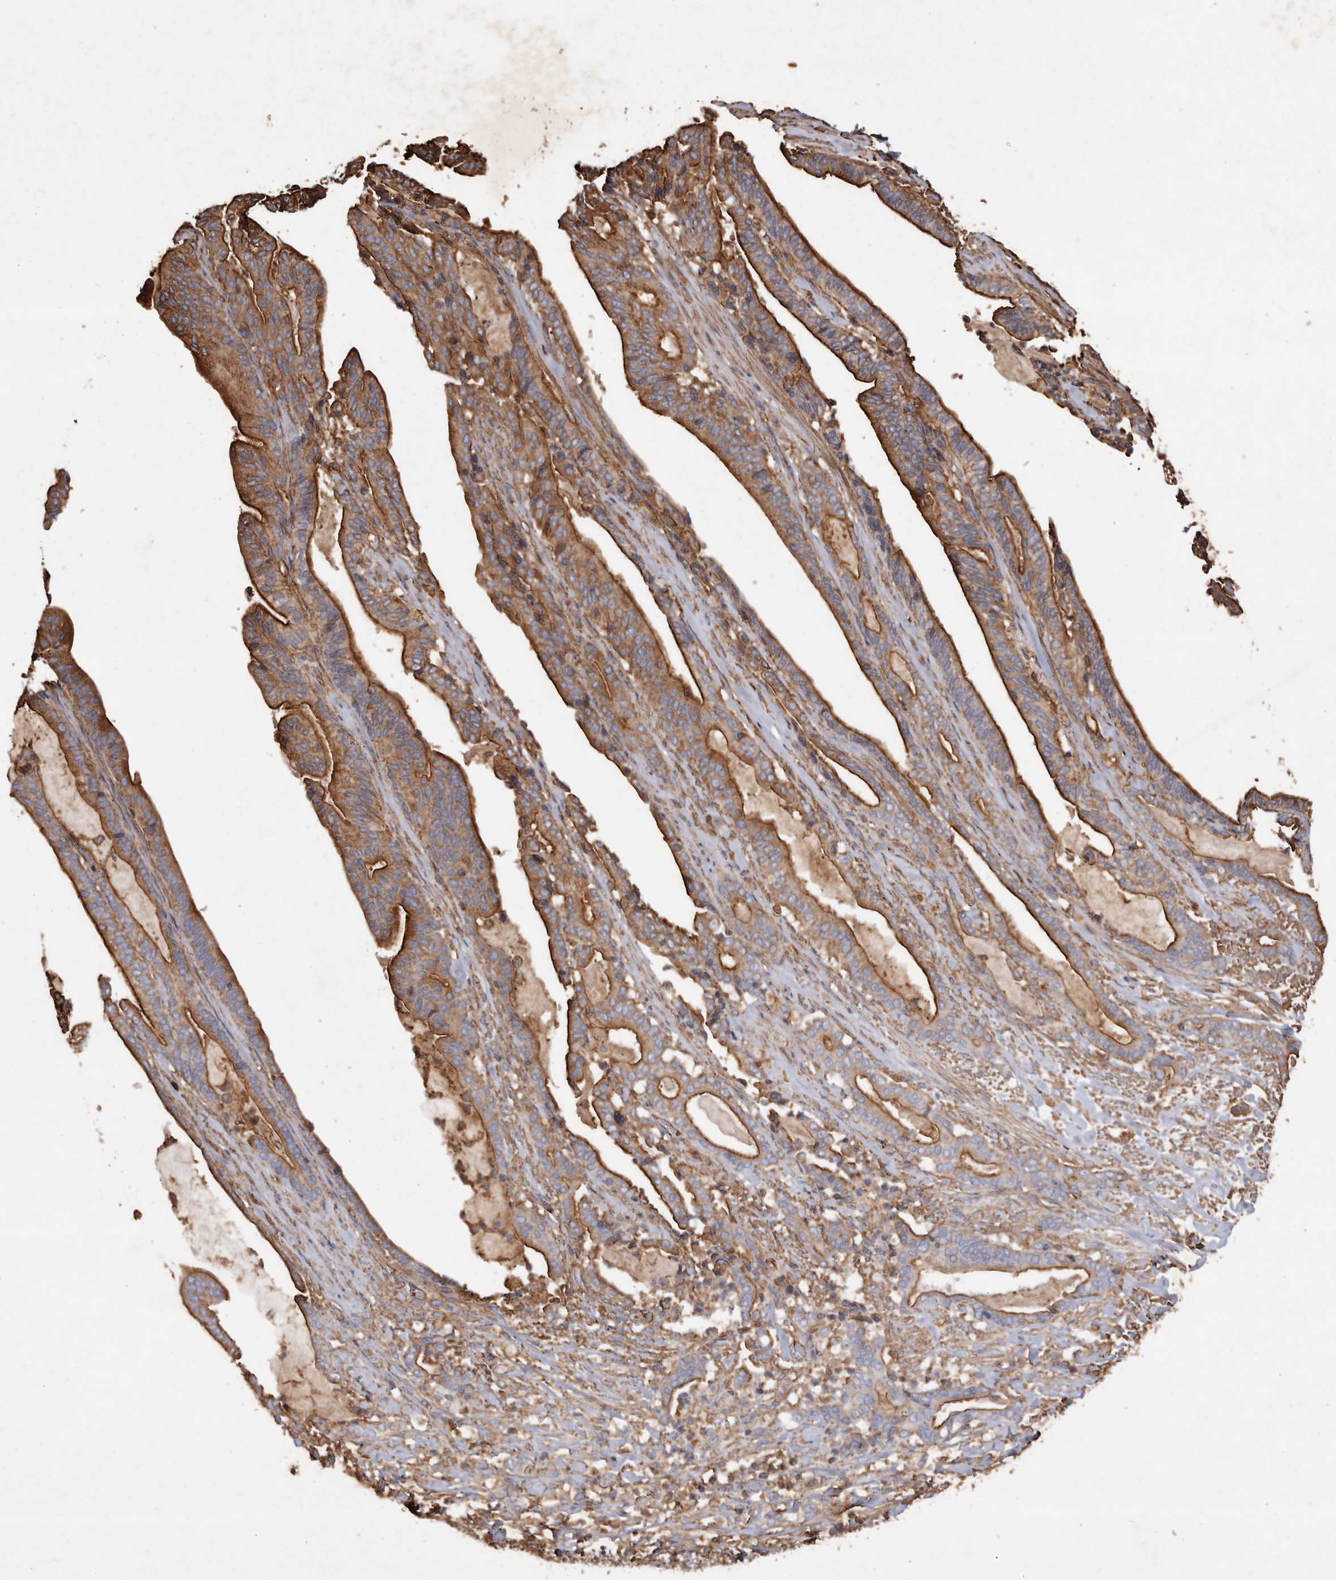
{"staining": {"intensity": "strong", "quantity": ">75%", "location": "cytoplasmic/membranous"}, "tissue": "pancreatic cancer", "cell_type": "Tumor cells", "image_type": "cancer", "snomed": [{"axis": "morphology", "description": "Adenocarcinoma, NOS"}, {"axis": "topography", "description": "Pancreas"}], "caption": "IHC staining of pancreatic cancer, which demonstrates high levels of strong cytoplasmic/membranous positivity in about >75% of tumor cells indicating strong cytoplasmic/membranous protein staining. The staining was performed using DAB (brown) for protein detection and nuclei were counterstained in hematoxylin (blue).", "gene": "COQ8B", "patient": {"sex": "male", "age": 63}}